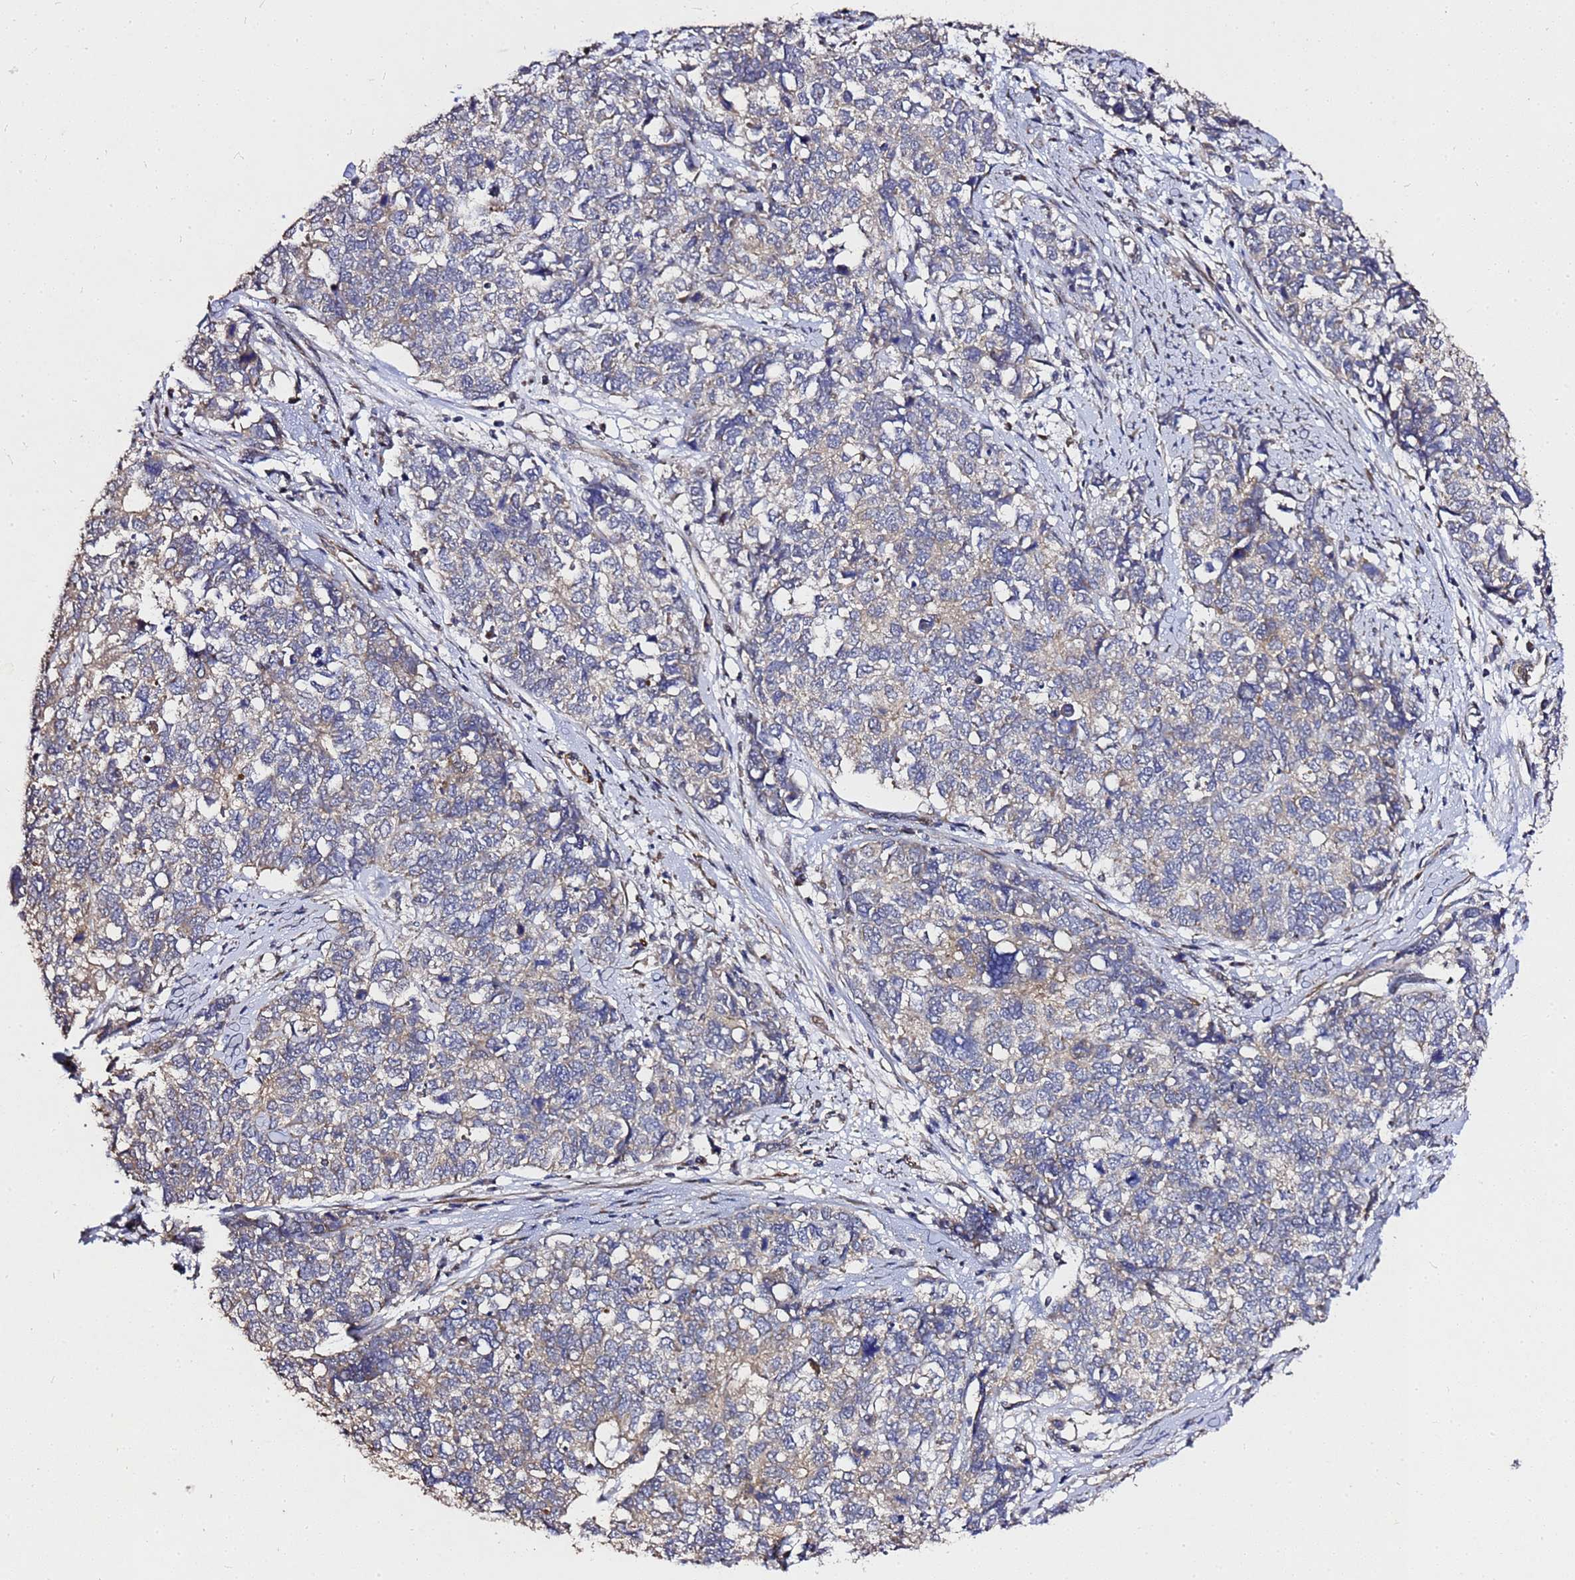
{"staining": {"intensity": "negative", "quantity": "none", "location": "none"}, "tissue": "cervical cancer", "cell_type": "Tumor cells", "image_type": "cancer", "snomed": [{"axis": "morphology", "description": "Squamous cell carcinoma, NOS"}, {"axis": "topography", "description": "Cervix"}], "caption": "Immunohistochemistry of human cervical squamous cell carcinoma displays no expression in tumor cells.", "gene": "RSPRY1", "patient": {"sex": "female", "age": 63}}